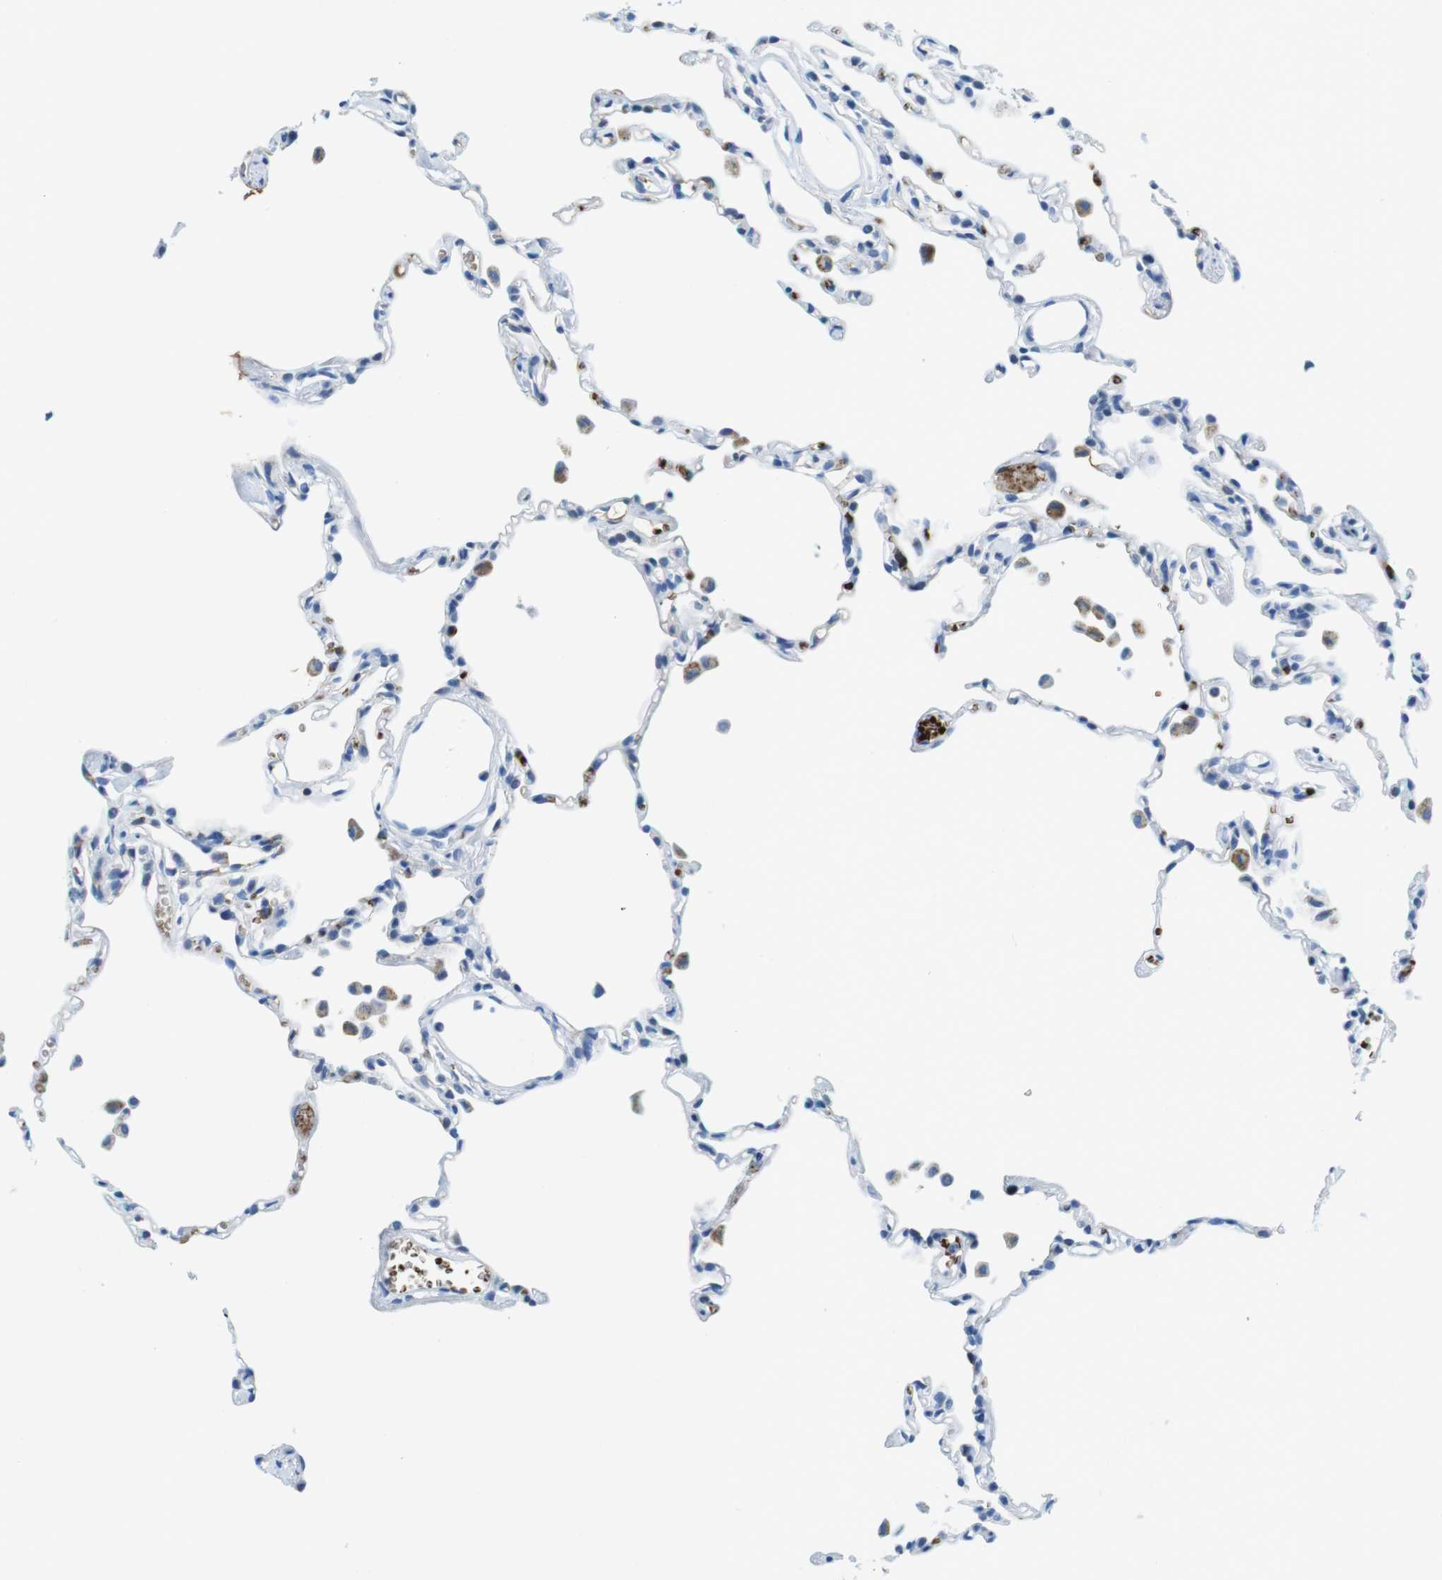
{"staining": {"intensity": "negative", "quantity": "none", "location": "none"}, "tissue": "lung", "cell_type": "Alveolar cells", "image_type": "normal", "snomed": [{"axis": "morphology", "description": "Normal tissue, NOS"}, {"axis": "topography", "description": "Lung"}], "caption": "DAB (3,3'-diaminobenzidine) immunohistochemical staining of benign human lung reveals no significant expression in alveolar cells.", "gene": "TFAP2C", "patient": {"sex": "female", "age": 49}}